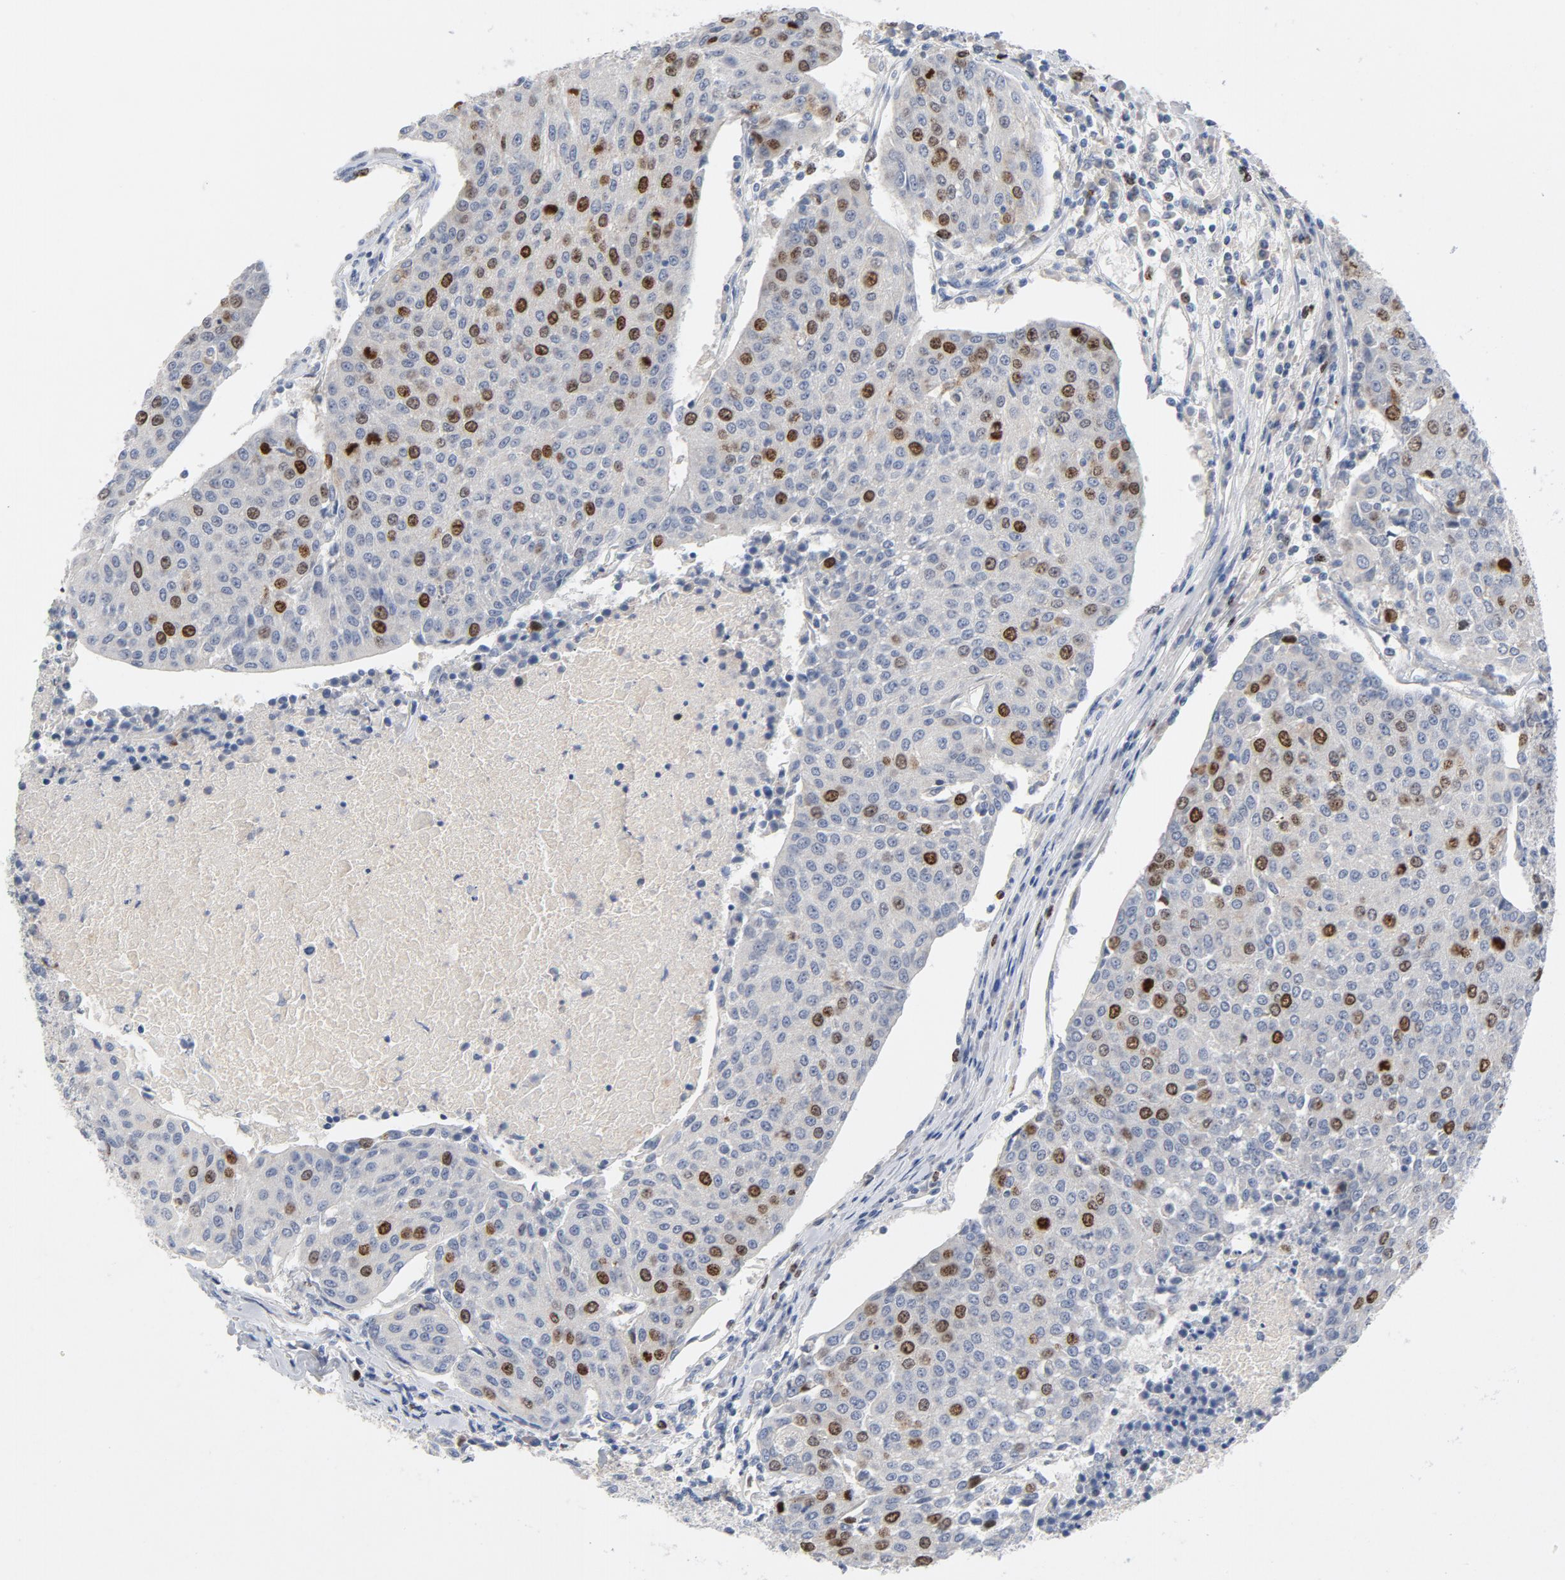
{"staining": {"intensity": "moderate", "quantity": "<25%", "location": "nuclear"}, "tissue": "urothelial cancer", "cell_type": "Tumor cells", "image_type": "cancer", "snomed": [{"axis": "morphology", "description": "Urothelial carcinoma, High grade"}, {"axis": "topography", "description": "Urinary bladder"}], "caption": "Urothelial cancer stained for a protein (brown) exhibits moderate nuclear positive expression in about <25% of tumor cells.", "gene": "BIRC5", "patient": {"sex": "female", "age": 85}}